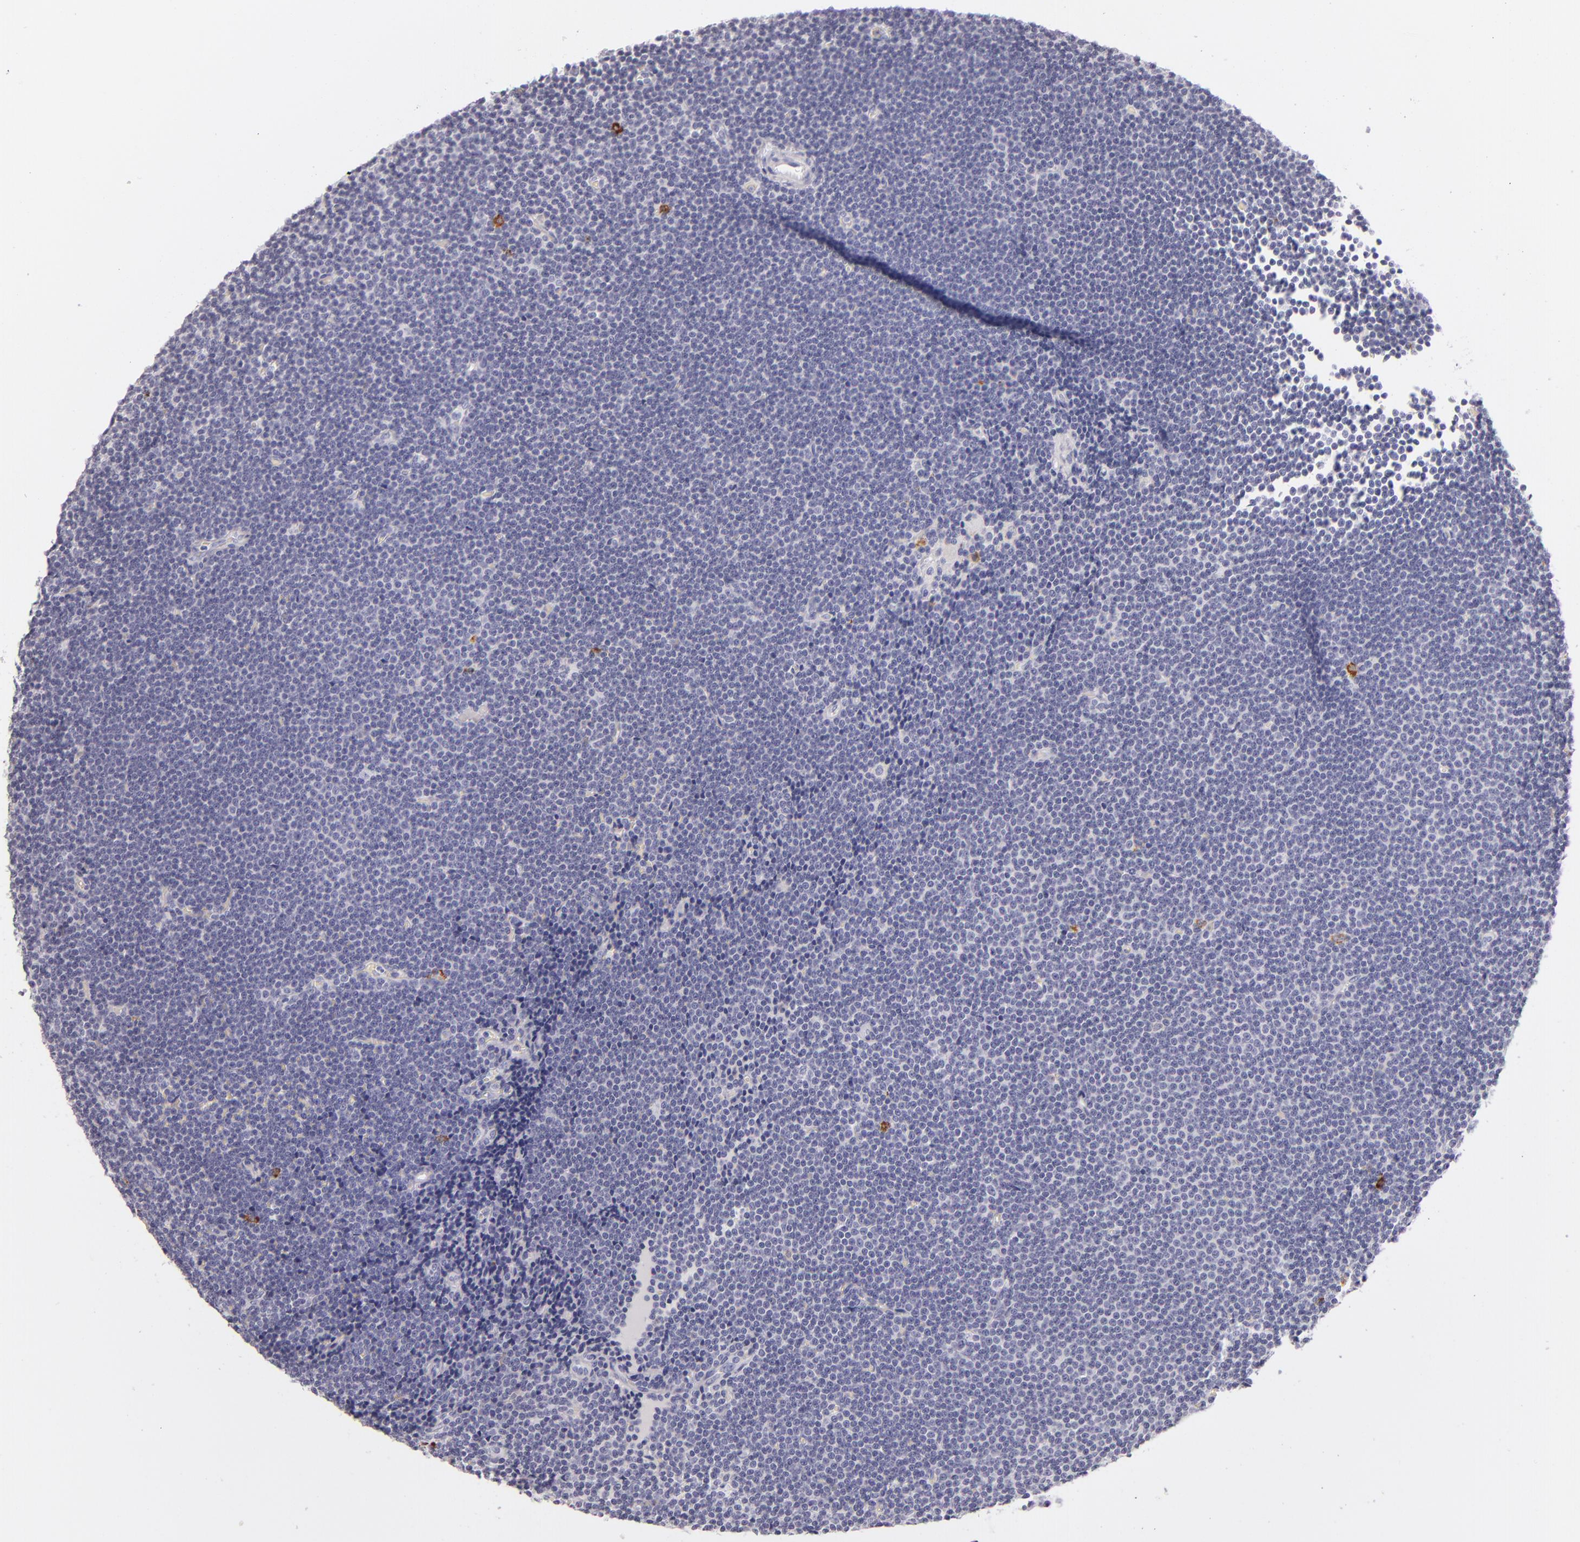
{"staining": {"intensity": "negative", "quantity": "none", "location": "none"}, "tissue": "lymphoma", "cell_type": "Tumor cells", "image_type": "cancer", "snomed": [{"axis": "morphology", "description": "Malignant lymphoma, non-Hodgkin's type, Low grade"}, {"axis": "topography", "description": "Lymph node"}], "caption": "This is an immunohistochemistry (IHC) photomicrograph of human lymphoma. There is no positivity in tumor cells.", "gene": "CD207", "patient": {"sex": "female", "age": 73}}